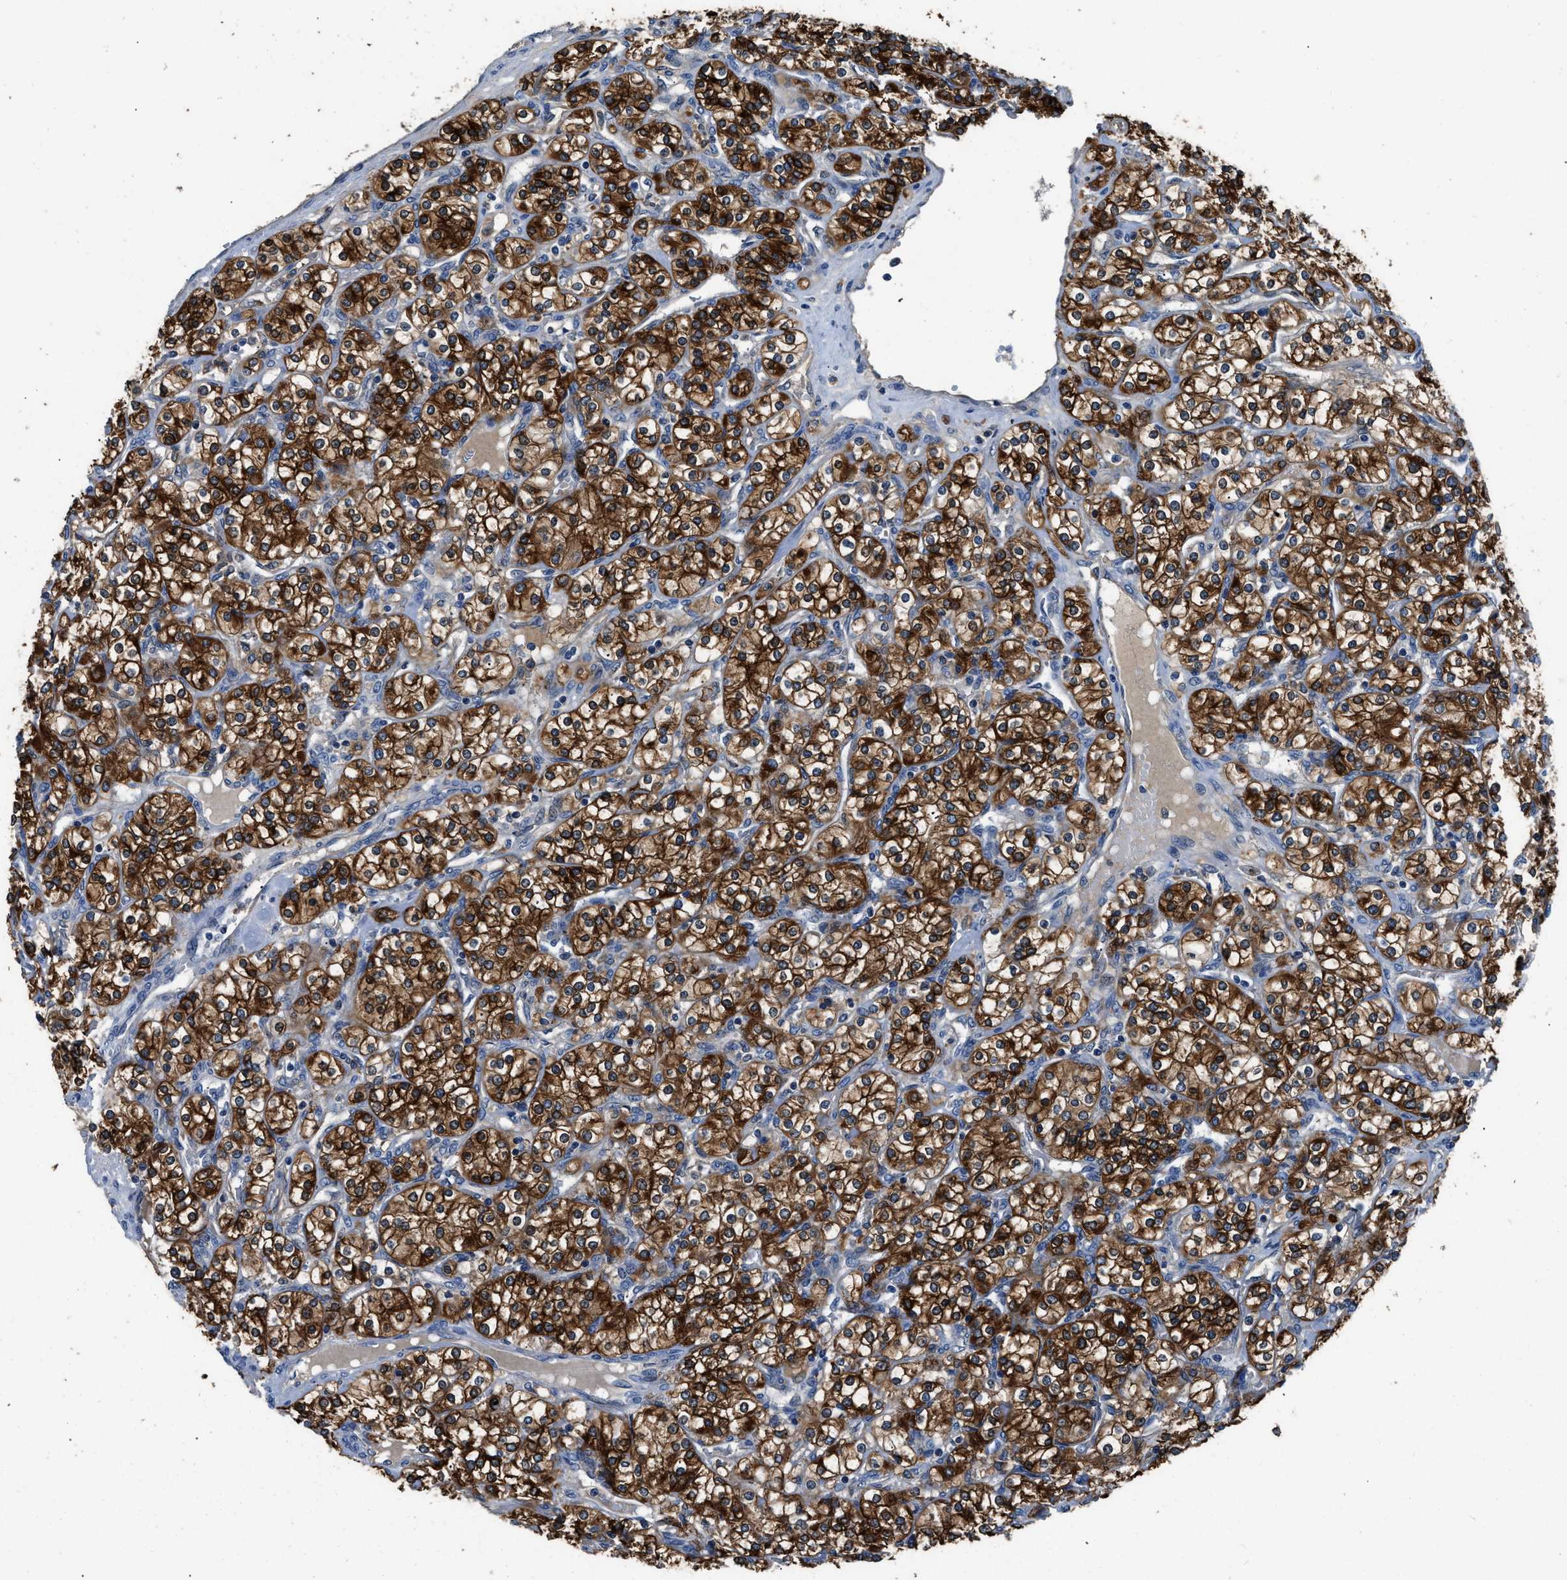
{"staining": {"intensity": "strong", "quantity": ">75%", "location": "cytoplasmic/membranous"}, "tissue": "renal cancer", "cell_type": "Tumor cells", "image_type": "cancer", "snomed": [{"axis": "morphology", "description": "Adenocarcinoma, NOS"}, {"axis": "topography", "description": "Kidney"}], "caption": "This is a micrograph of IHC staining of adenocarcinoma (renal), which shows strong staining in the cytoplasmic/membranous of tumor cells.", "gene": "PKM", "patient": {"sex": "male", "age": 77}}